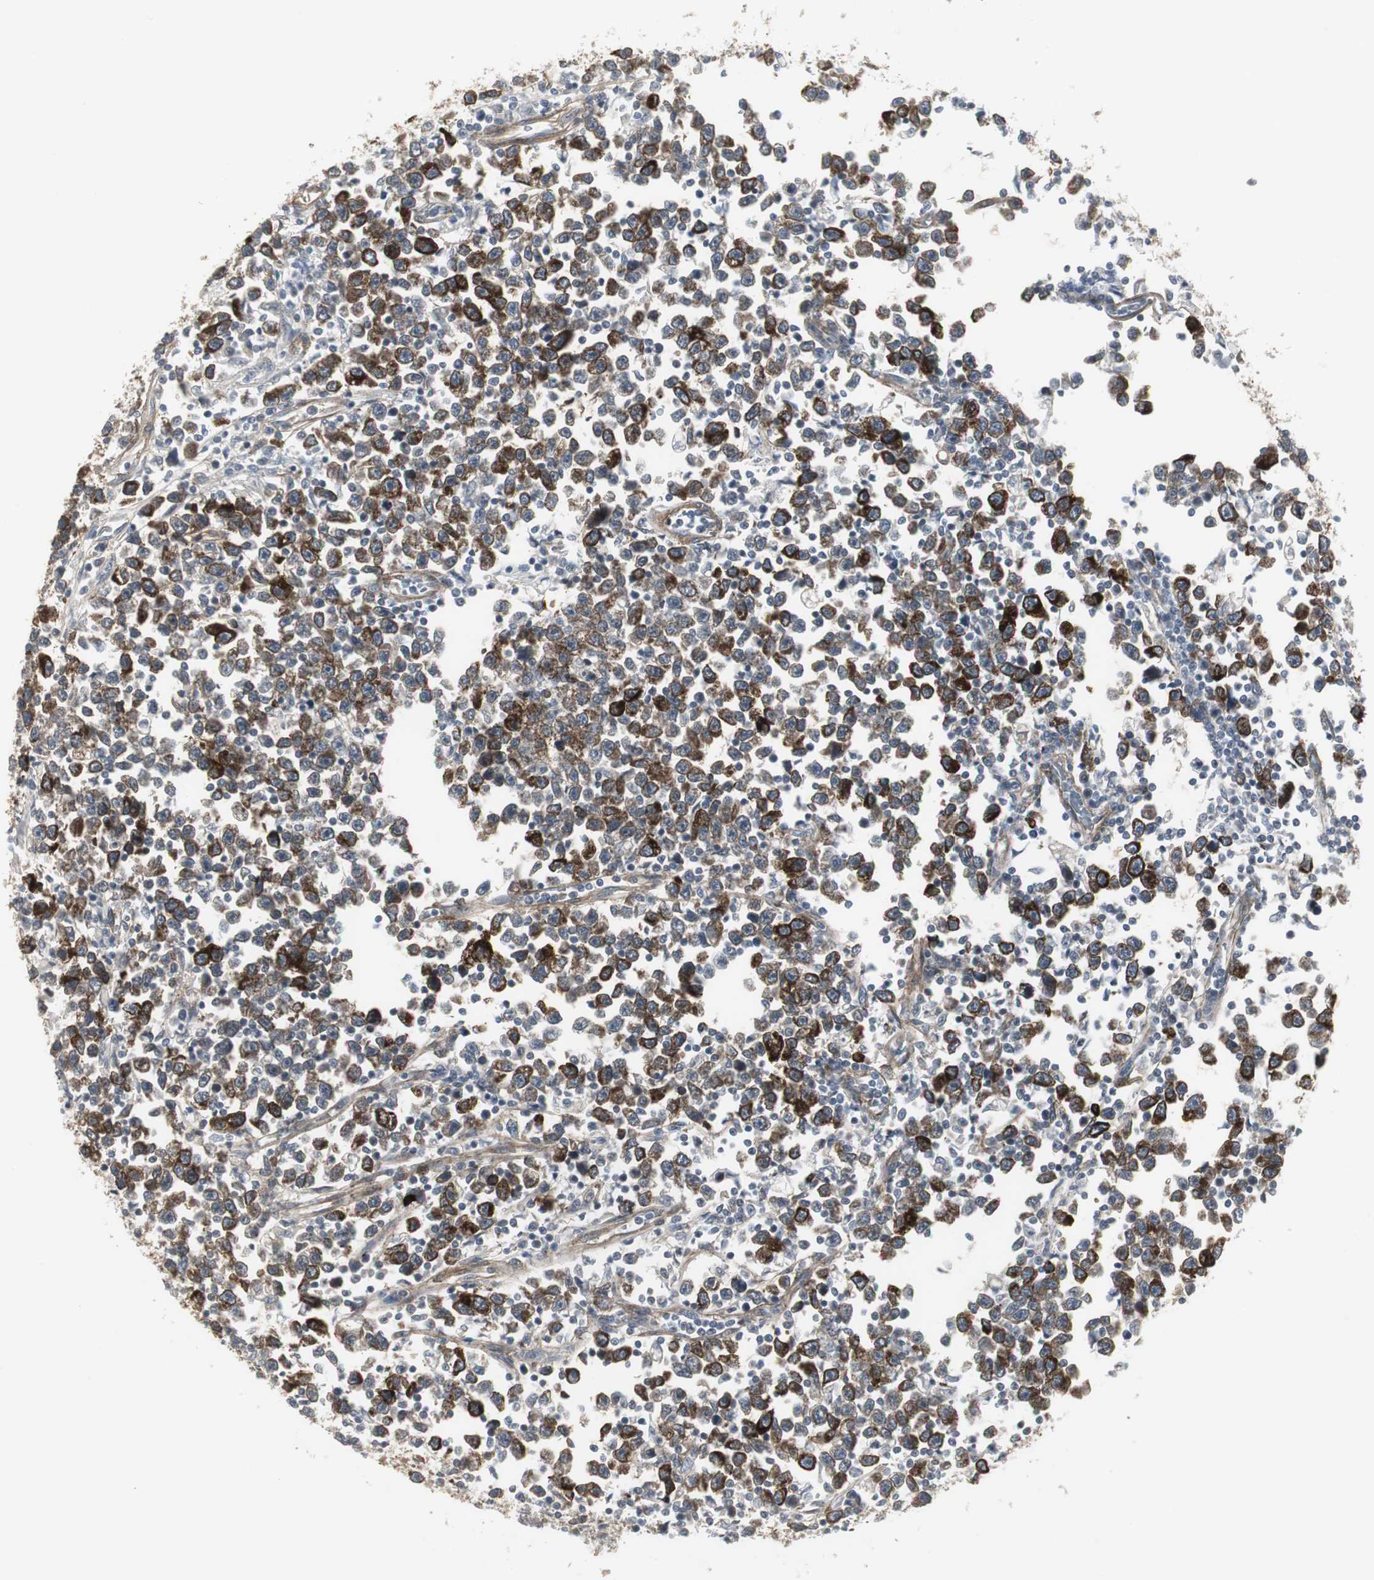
{"staining": {"intensity": "strong", "quantity": ">75%", "location": "cytoplasmic/membranous"}, "tissue": "testis cancer", "cell_type": "Tumor cells", "image_type": "cancer", "snomed": [{"axis": "morphology", "description": "Seminoma, NOS"}, {"axis": "topography", "description": "Testis"}], "caption": "High-power microscopy captured an IHC photomicrograph of seminoma (testis), revealing strong cytoplasmic/membranous staining in approximately >75% of tumor cells. Immunohistochemistry (ihc) stains the protein in brown and the nuclei are stained blue.", "gene": "SCYL3", "patient": {"sex": "male", "age": 43}}